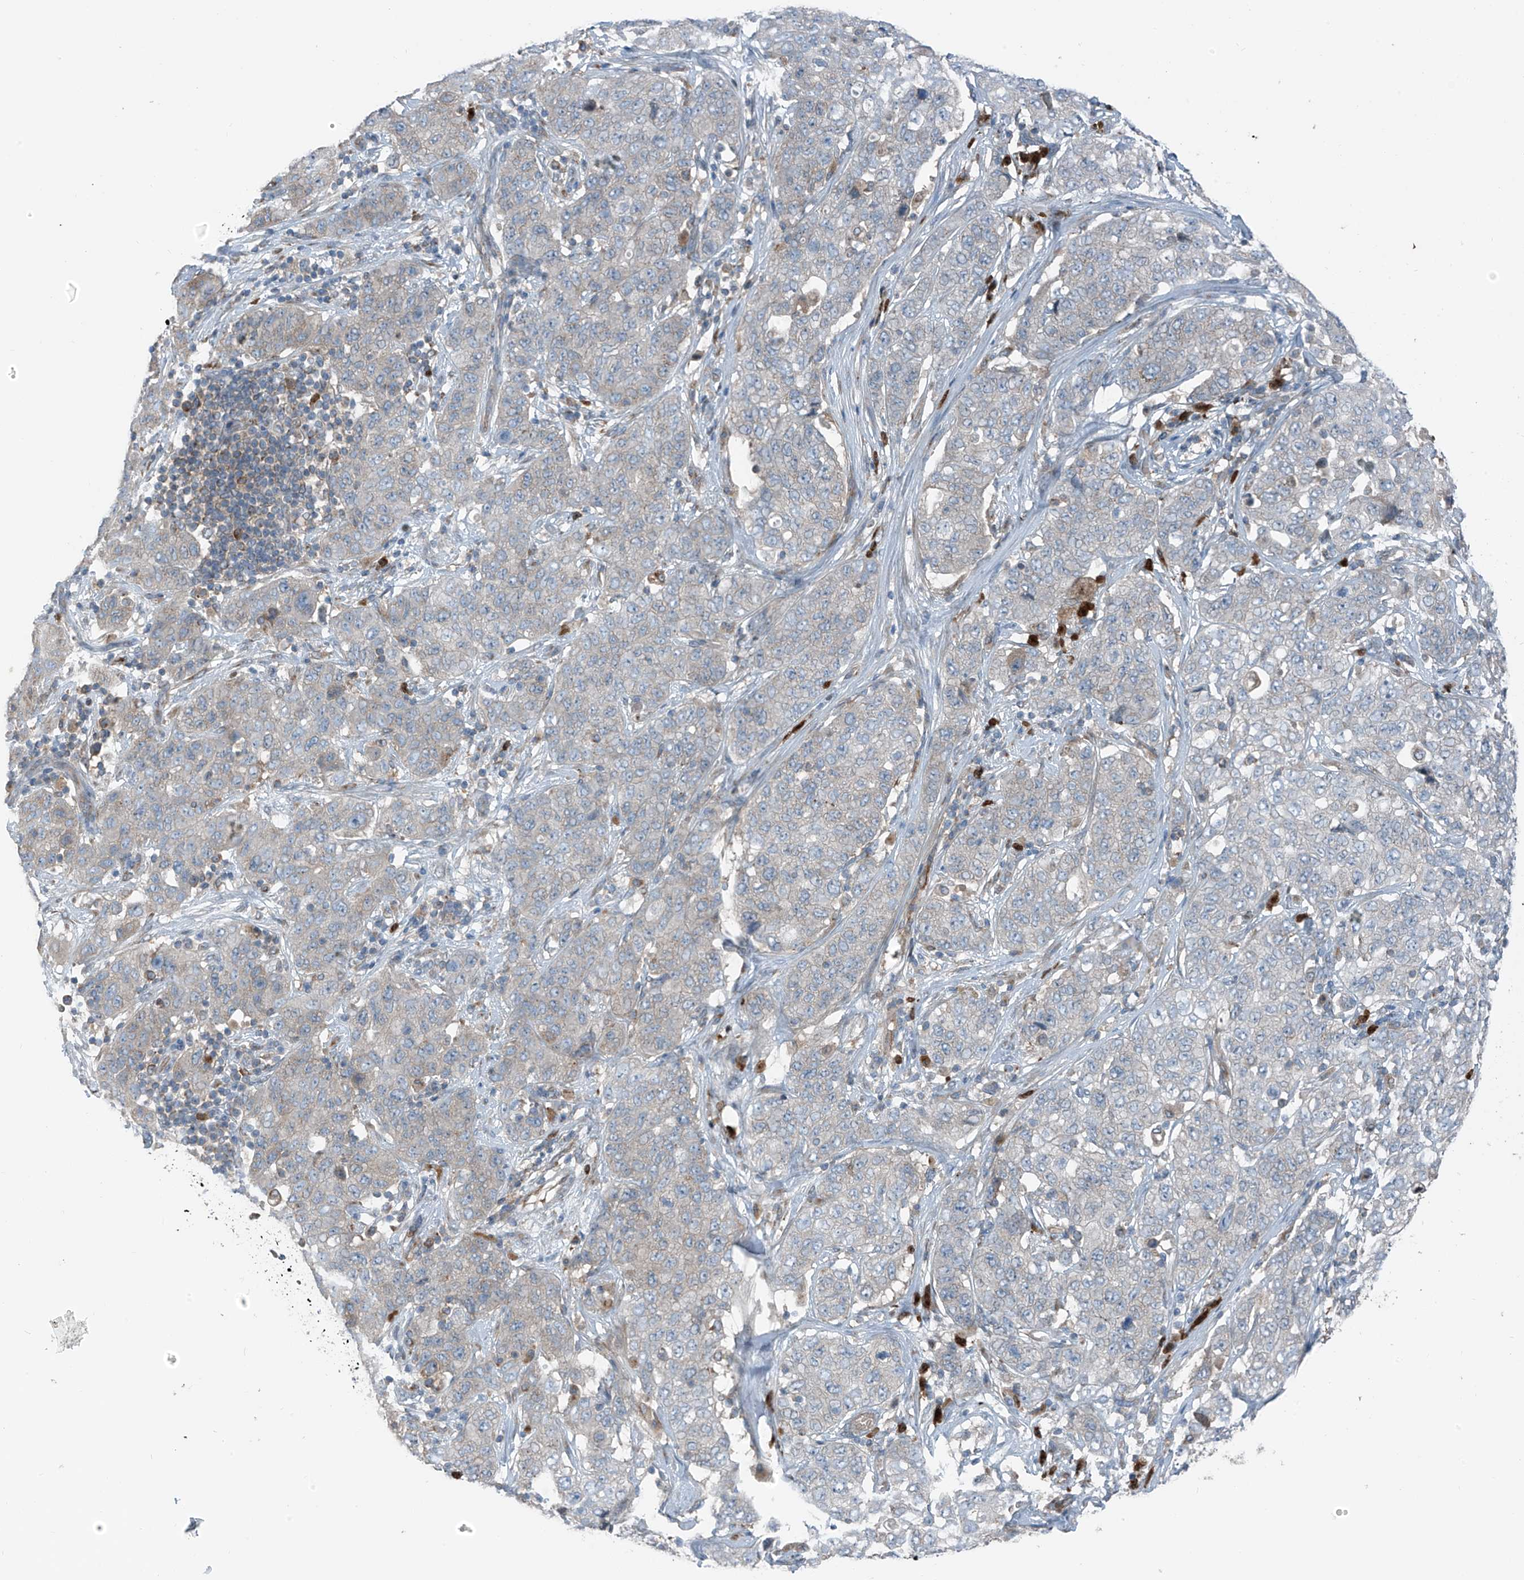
{"staining": {"intensity": "negative", "quantity": "none", "location": "none"}, "tissue": "stomach cancer", "cell_type": "Tumor cells", "image_type": "cancer", "snomed": [{"axis": "morphology", "description": "Normal tissue, NOS"}, {"axis": "morphology", "description": "Adenocarcinoma, NOS"}, {"axis": "topography", "description": "Lymph node"}, {"axis": "topography", "description": "Stomach"}], "caption": "DAB immunohistochemical staining of stomach adenocarcinoma reveals no significant expression in tumor cells.", "gene": "SLC12A6", "patient": {"sex": "male", "age": 48}}